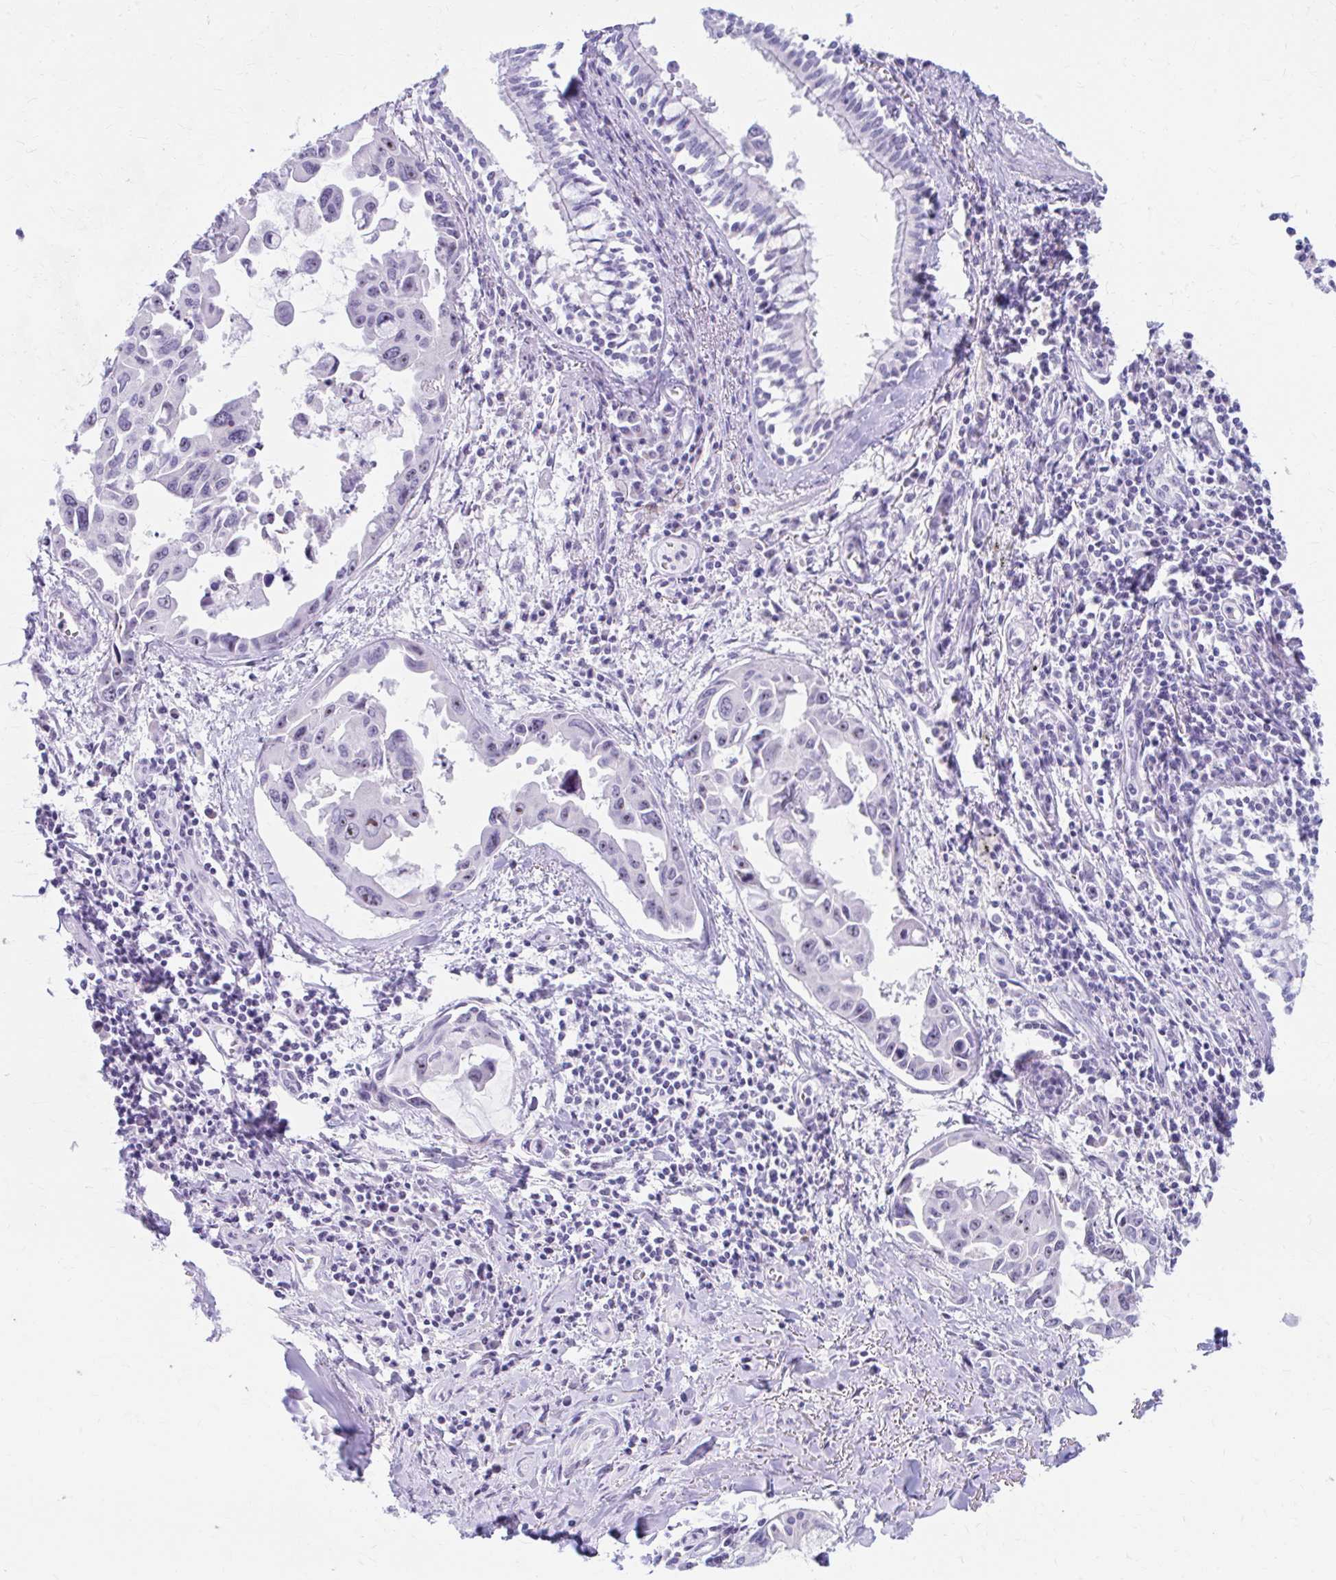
{"staining": {"intensity": "weak", "quantity": "<25%", "location": "nuclear"}, "tissue": "lung cancer", "cell_type": "Tumor cells", "image_type": "cancer", "snomed": [{"axis": "morphology", "description": "Adenocarcinoma, NOS"}, {"axis": "topography", "description": "Lung"}], "caption": "This is an IHC micrograph of adenocarcinoma (lung). There is no positivity in tumor cells.", "gene": "FTSJ3", "patient": {"sex": "male", "age": 64}}